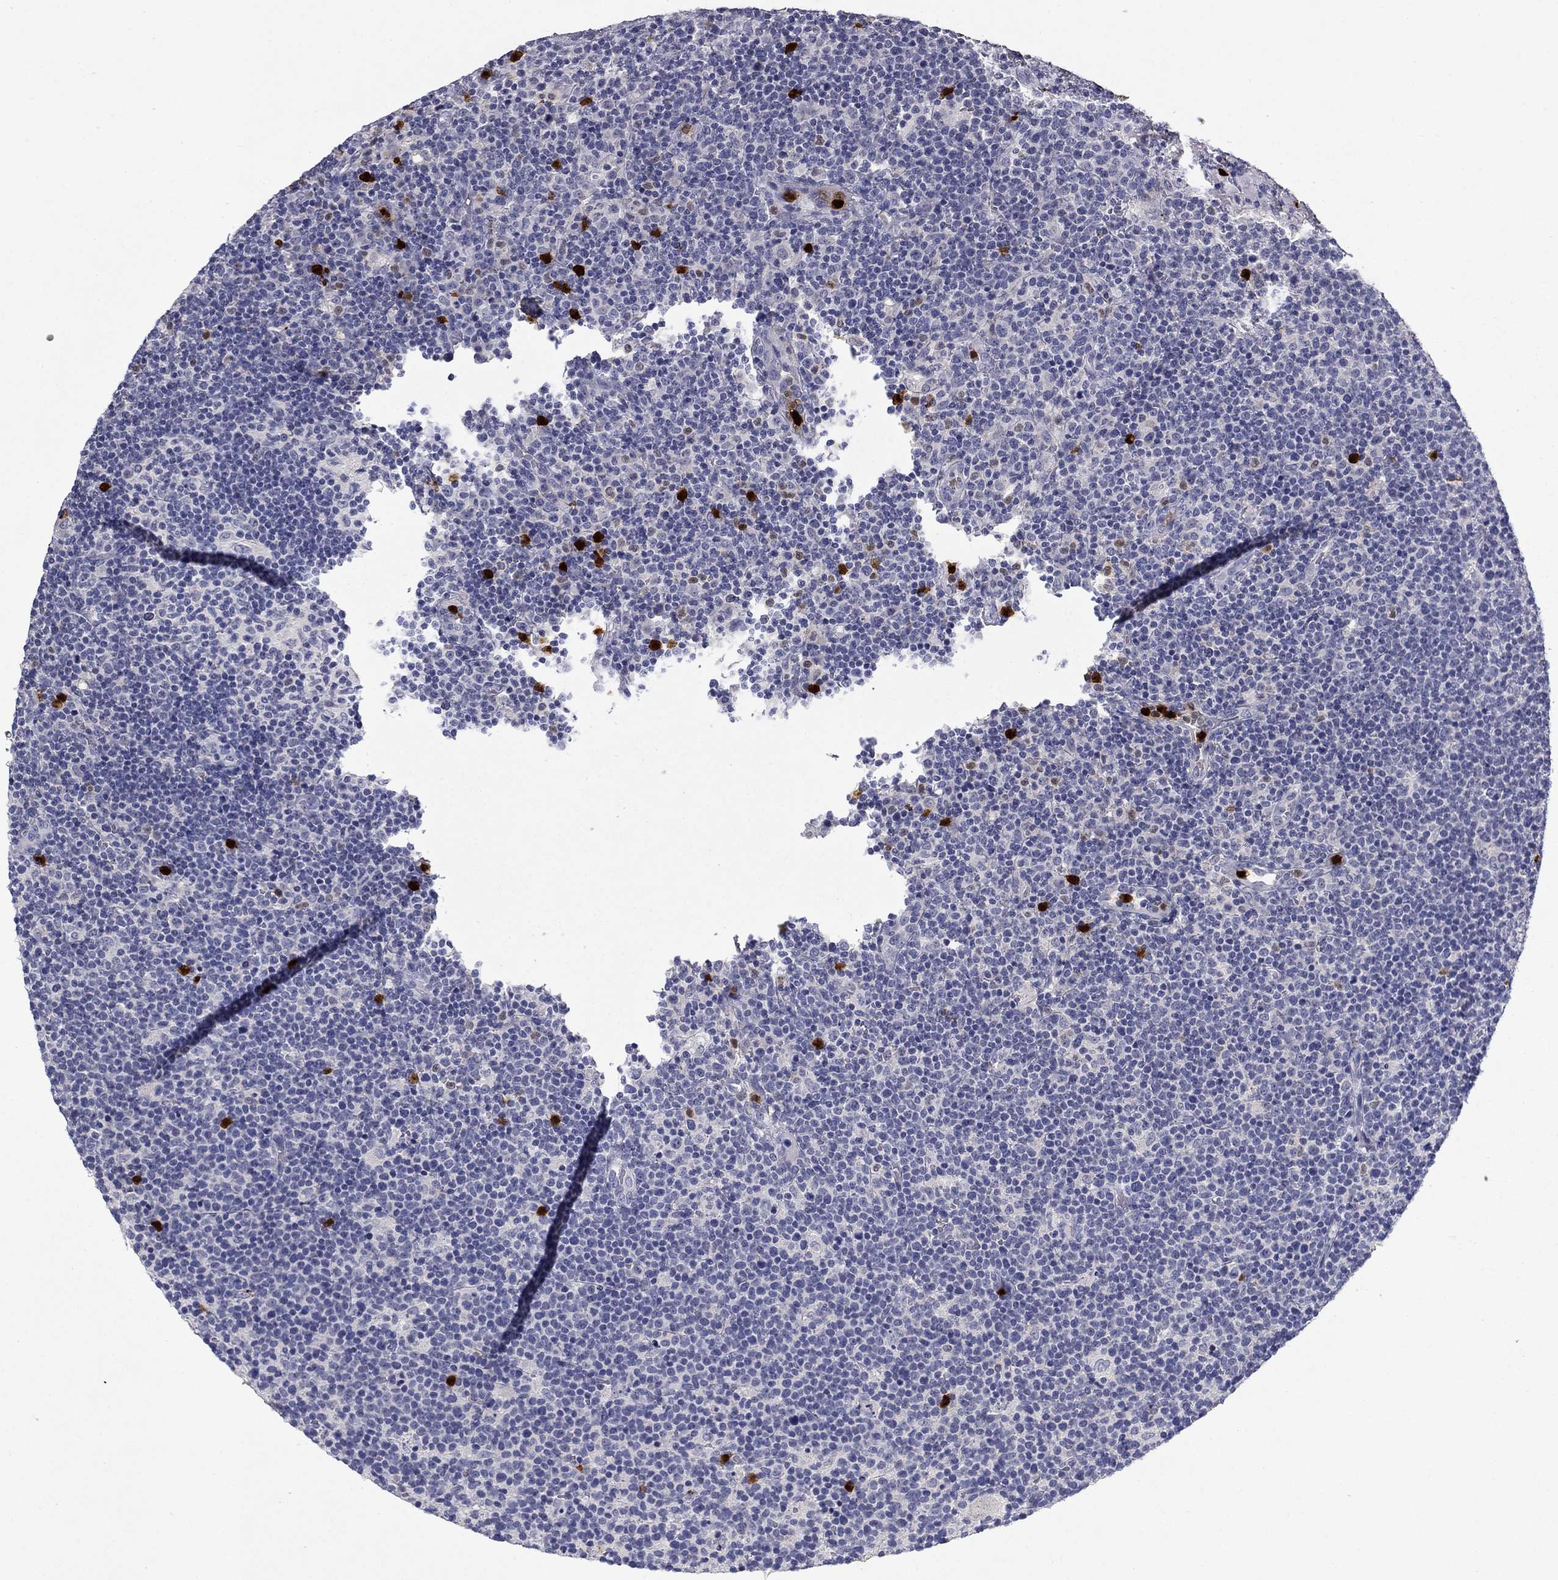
{"staining": {"intensity": "negative", "quantity": "none", "location": "none"}, "tissue": "lymphoma", "cell_type": "Tumor cells", "image_type": "cancer", "snomed": [{"axis": "morphology", "description": "Malignant lymphoma, non-Hodgkin's type, High grade"}, {"axis": "topography", "description": "Lymph node"}], "caption": "Tumor cells are negative for protein expression in human lymphoma.", "gene": "IRF5", "patient": {"sex": "male", "age": 61}}